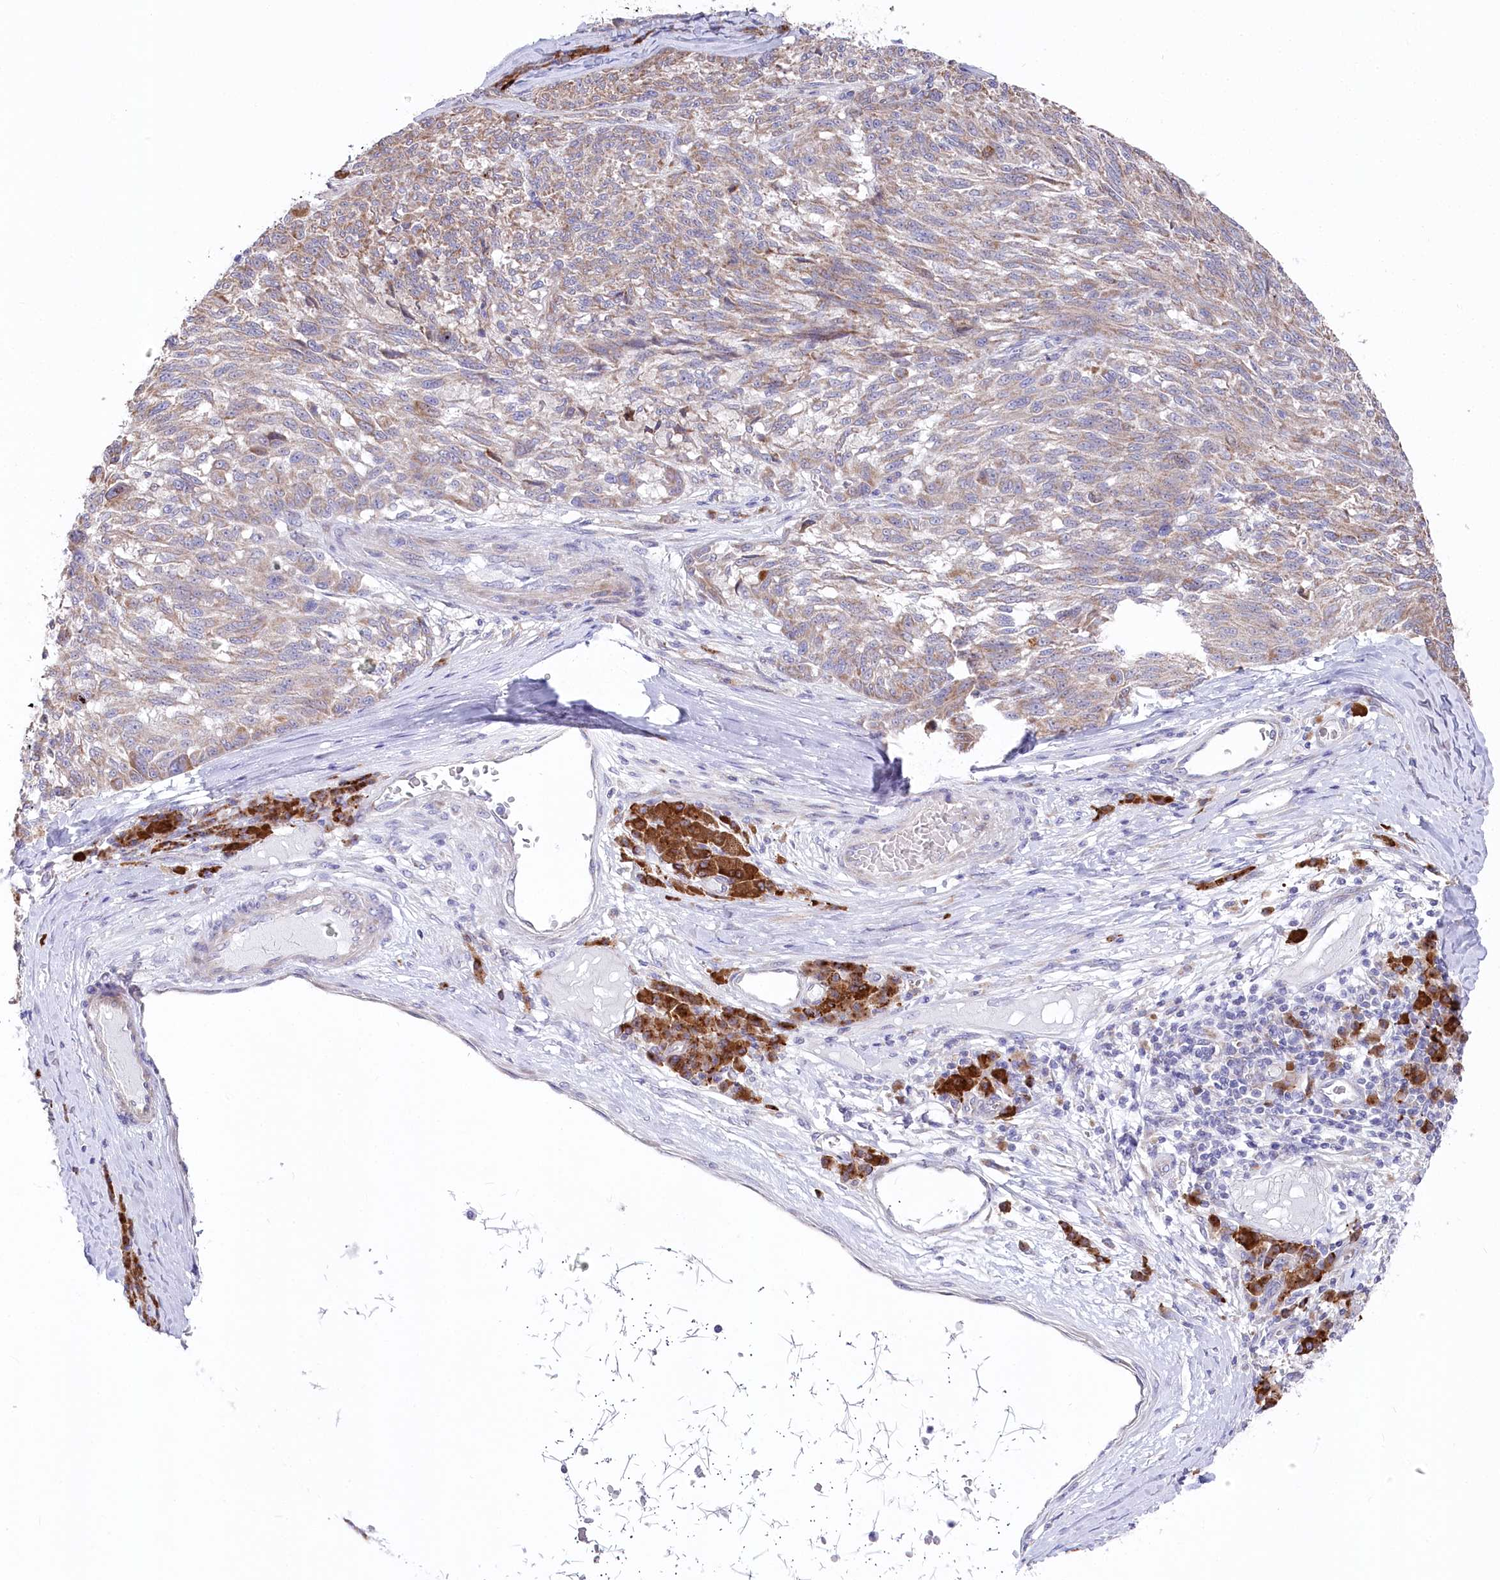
{"staining": {"intensity": "weak", "quantity": ">75%", "location": "cytoplasmic/membranous"}, "tissue": "melanoma", "cell_type": "Tumor cells", "image_type": "cancer", "snomed": [{"axis": "morphology", "description": "Malignant melanoma, NOS"}, {"axis": "topography", "description": "Skin"}], "caption": "A histopathology image of human malignant melanoma stained for a protein exhibits weak cytoplasmic/membranous brown staining in tumor cells.", "gene": "POGLUT1", "patient": {"sex": "male", "age": 53}}